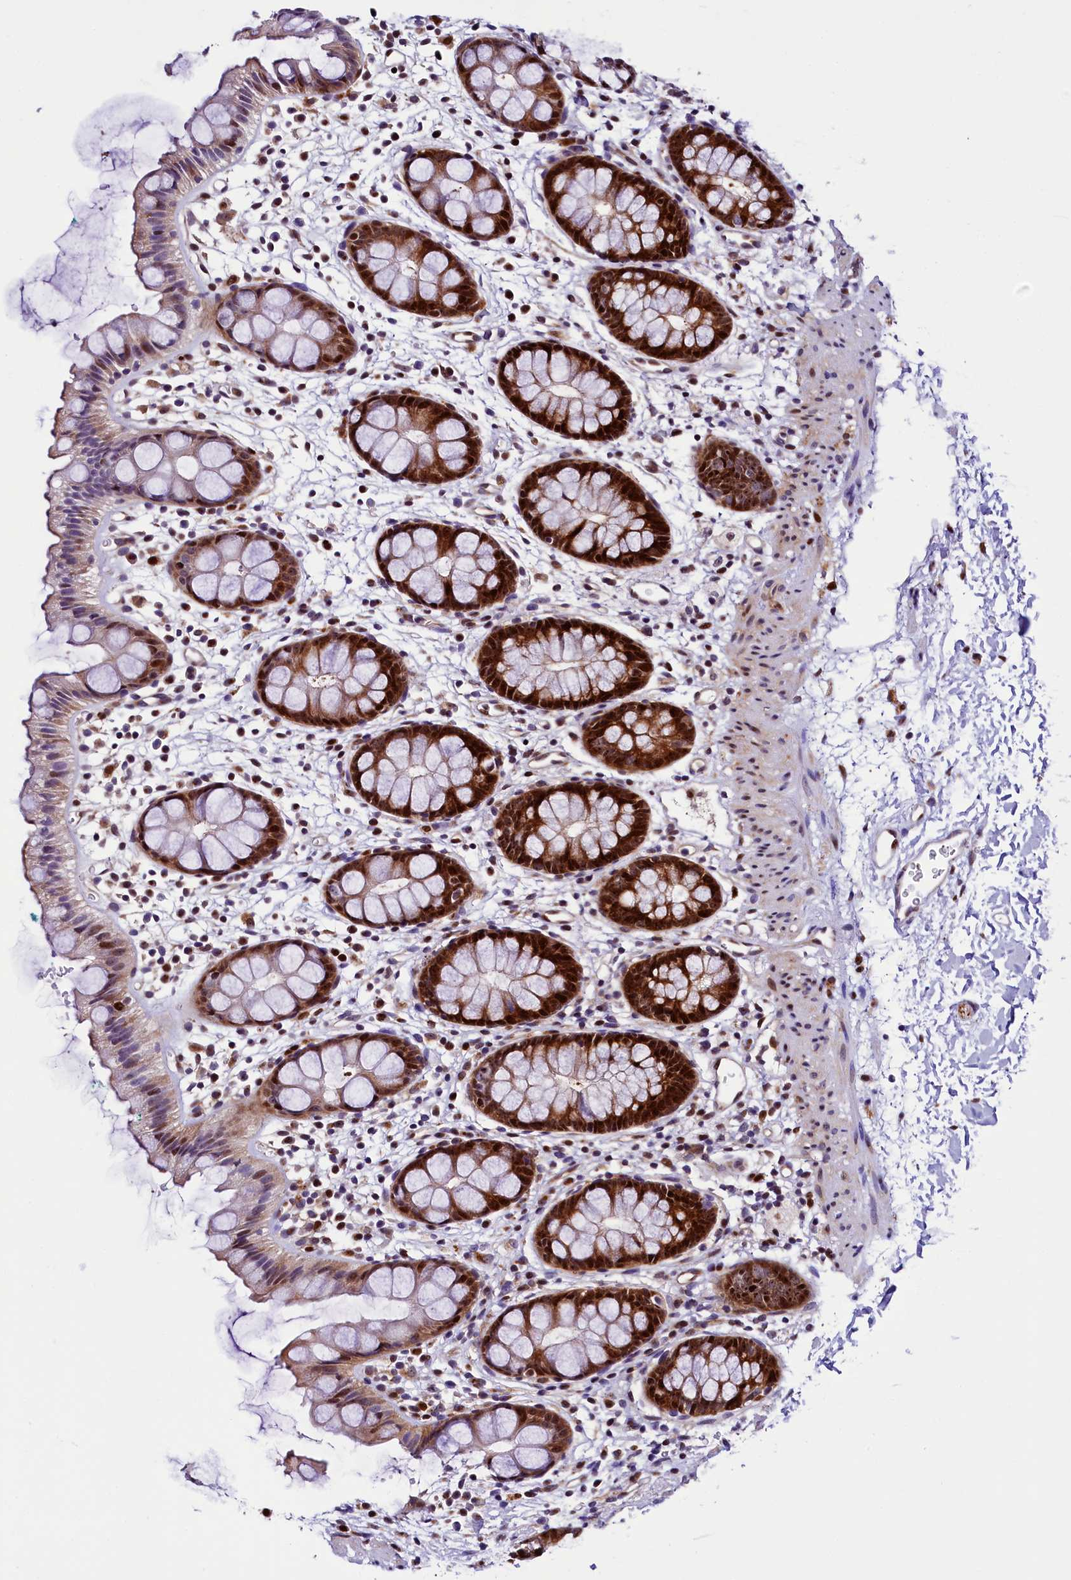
{"staining": {"intensity": "strong", "quantity": "25%-75%", "location": "cytoplasmic/membranous,nuclear"}, "tissue": "rectum", "cell_type": "Glandular cells", "image_type": "normal", "snomed": [{"axis": "morphology", "description": "Normal tissue, NOS"}, {"axis": "topography", "description": "Rectum"}], "caption": "A histopathology image showing strong cytoplasmic/membranous,nuclear staining in approximately 25%-75% of glandular cells in benign rectum, as visualized by brown immunohistochemical staining.", "gene": "TRMT112", "patient": {"sex": "female", "age": 65}}